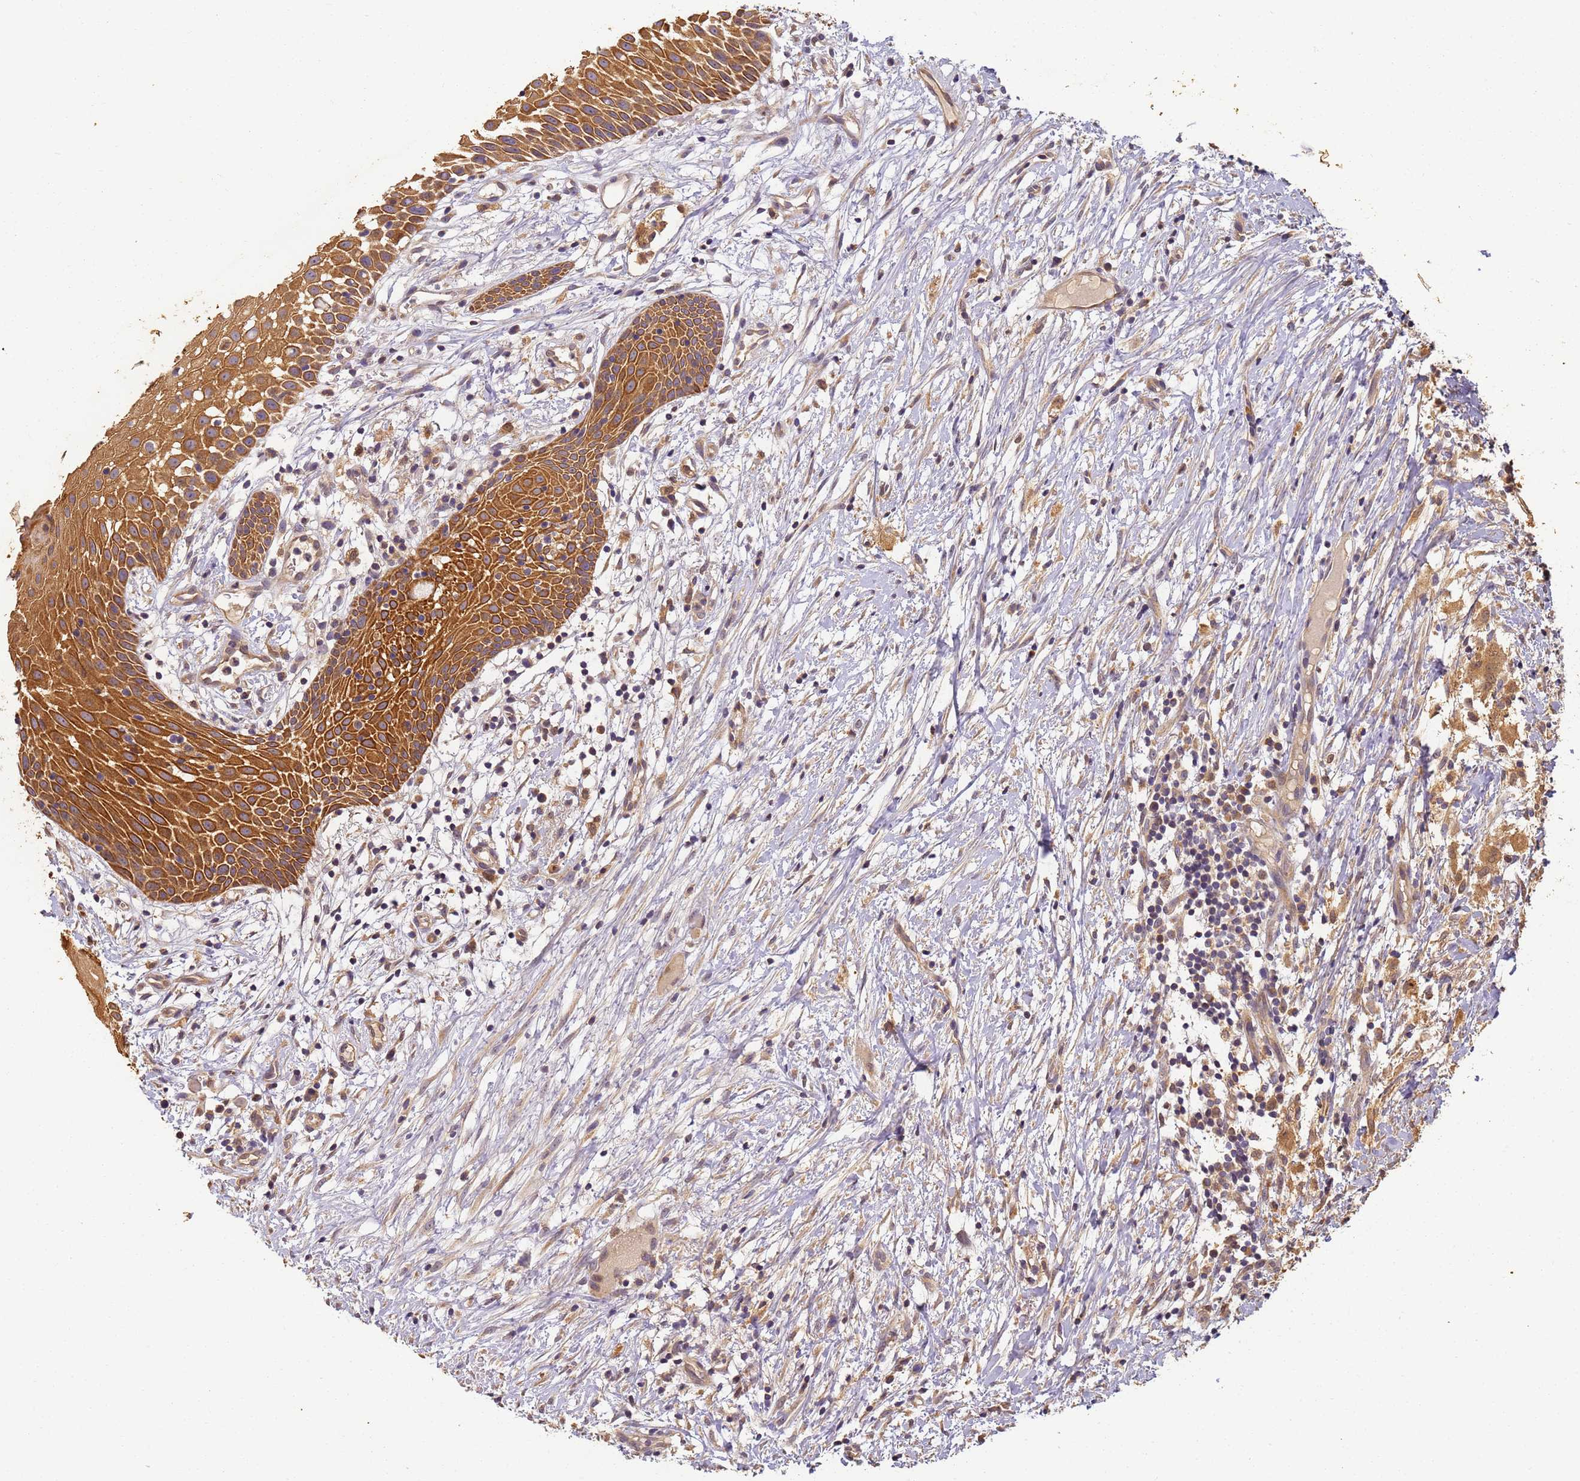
{"staining": {"intensity": "strong", "quantity": ">75%", "location": "cytoplasmic/membranous"}, "tissue": "oral mucosa", "cell_type": "Squamous epithelial cells", "image_type": "normal", "snomed": [{"axis": "morphology", "description": "Normal tissue, NOS"}, {"axis": "topography", "description": "Oral tissue"}], "caption": "Squamous epithelial cells show high levels of strong cytoplasmic/membranous positivity in approximately >75% of cells in unremarkable oral mucosa.", "gene": "TIGAR", "patient": {"sex": "female", "age": 69}}